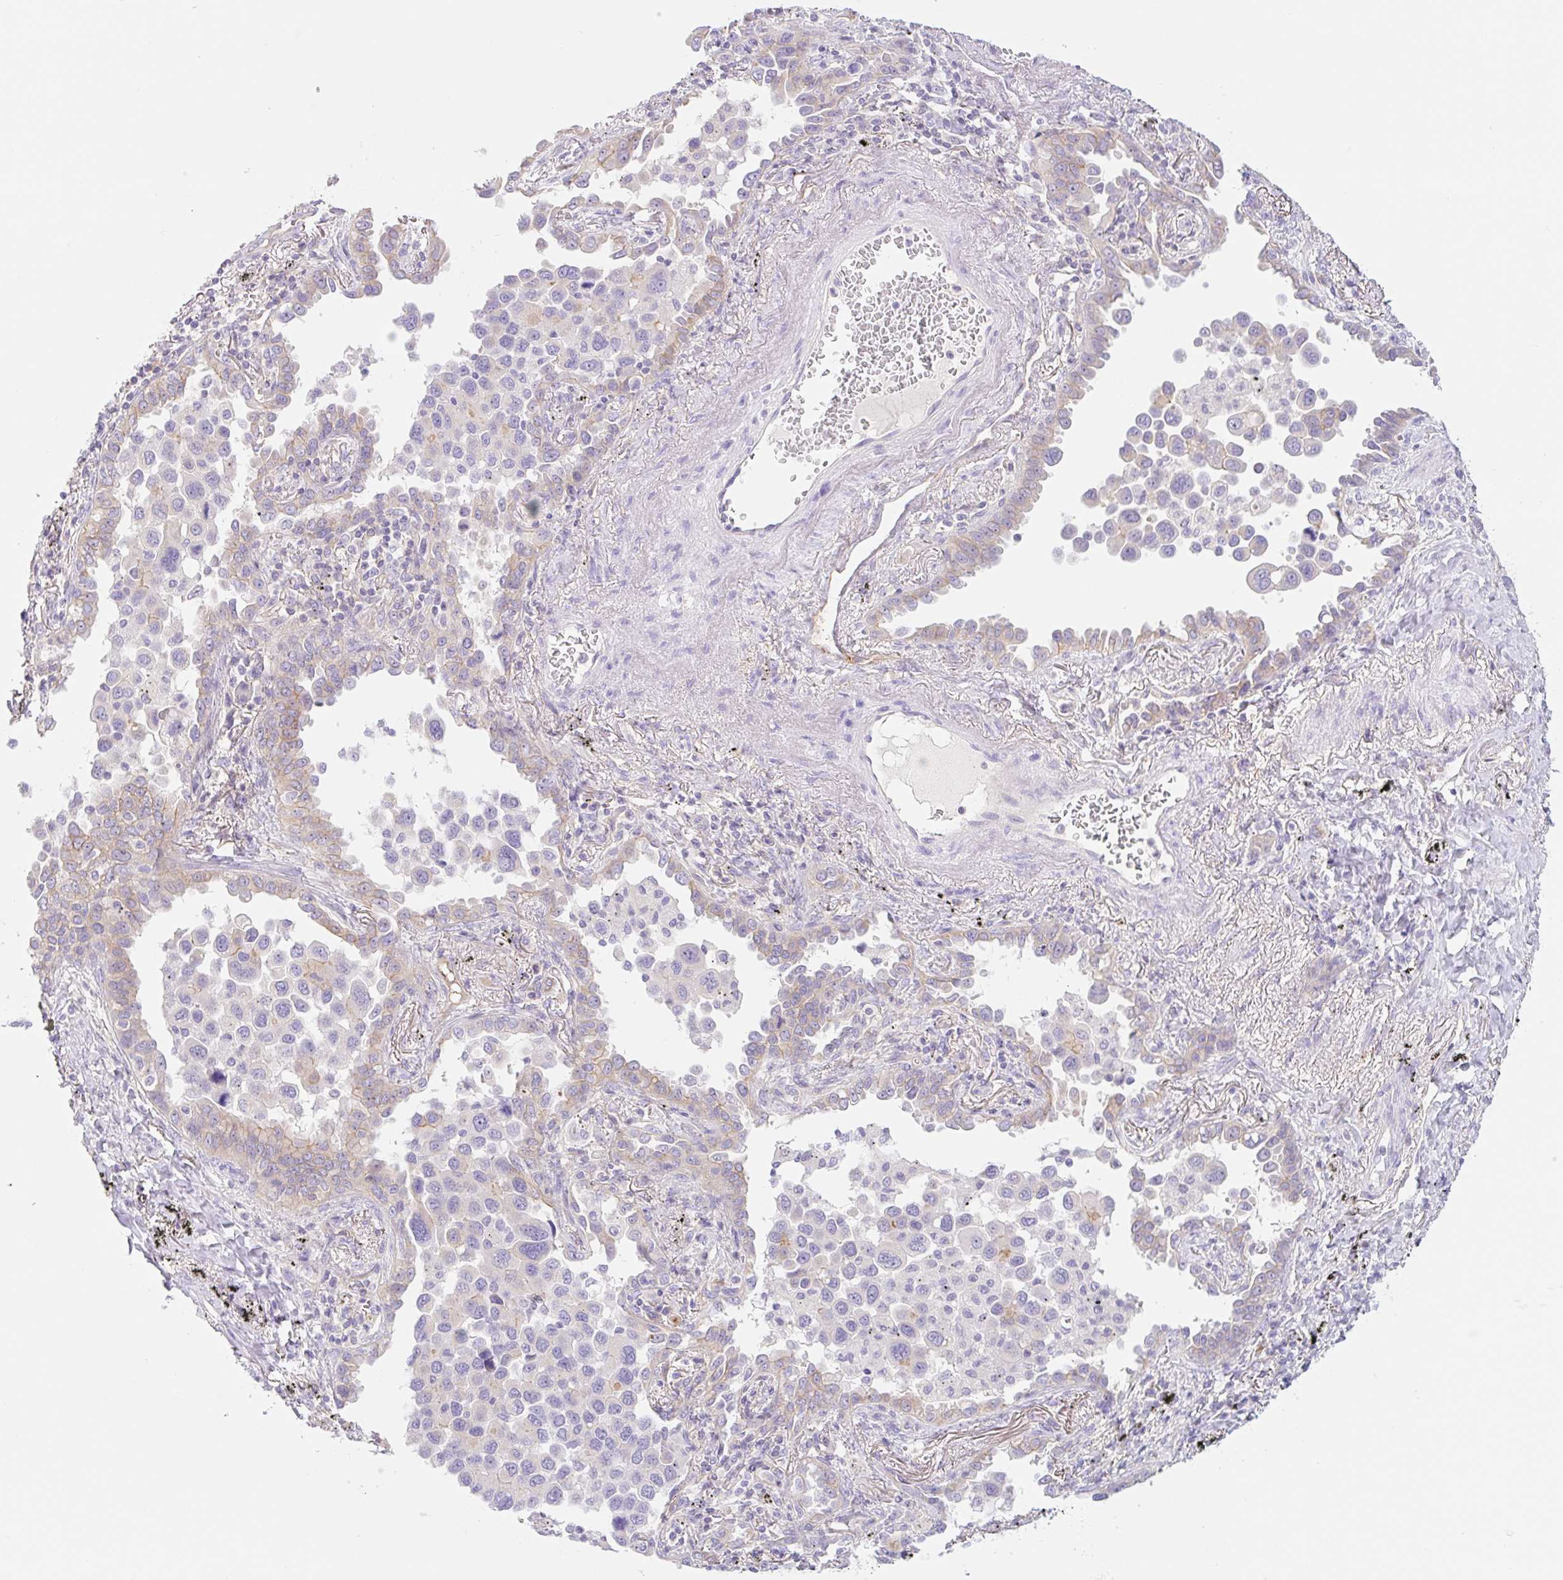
{"staining": {"intensity": "moderate", "quantity": "25%-75%", "location": "cytoplasmic/membranous"}, "tissue": "lung cancer", "cell_type": "Tumor cells", "image_type": "cancer", "snomed": [{"axis": "morphology", "description": "Adenocarcinoma, NOS"}, {"axis": "topography", "description": "Lung"}], "caption": "Protein expression by IHC demonstrates moderate cytoplasmic/membranous staining in about 25%-75% of tumor cells in adenocarcinoma (lung).", "gene": "LYVE1", "patient": {"sex": "male", "age": 67}}